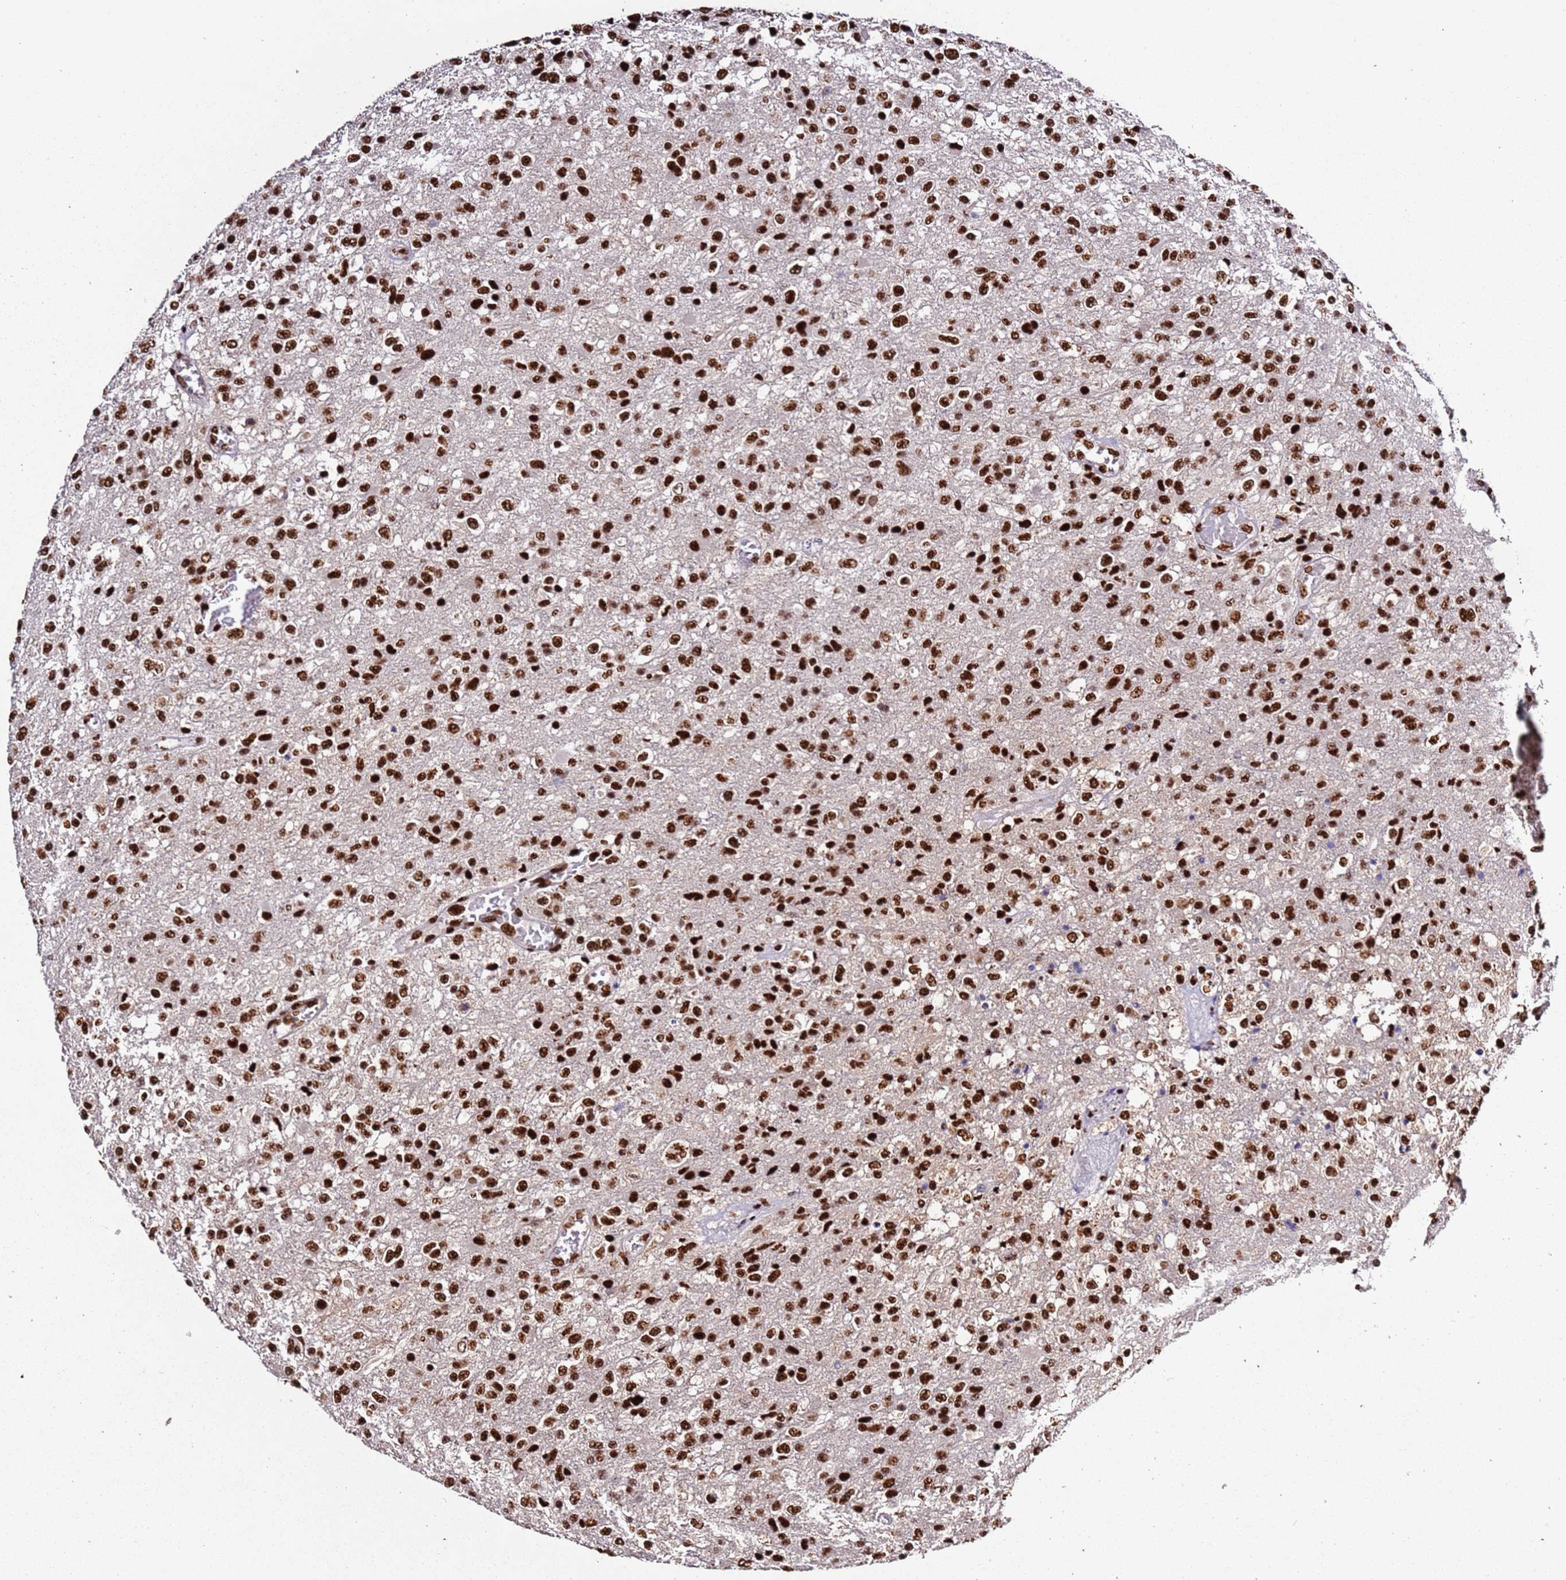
{"staining": {"intensity": "strong", "quantity": ">75%", "location": "nuclear"}, "tissue": "glioma", "cell_type": "Tumor cells", "image_type": "cancer", "snomed": [{"axis": "morphology", "description": "Glioma, malignant, High grade"}, {"axis": "topography", "description": "Brain"}], "caption": "Protein expression analysis of human high-grade glioma (malignant) reveals strong nuclear positivity in approximately >75% of tumor cells. (brown staining indicates protein expression, while blue staining denotes nuclei).", "gene": "C6orf226", "patient": {"sex": "female", "age": 74}}